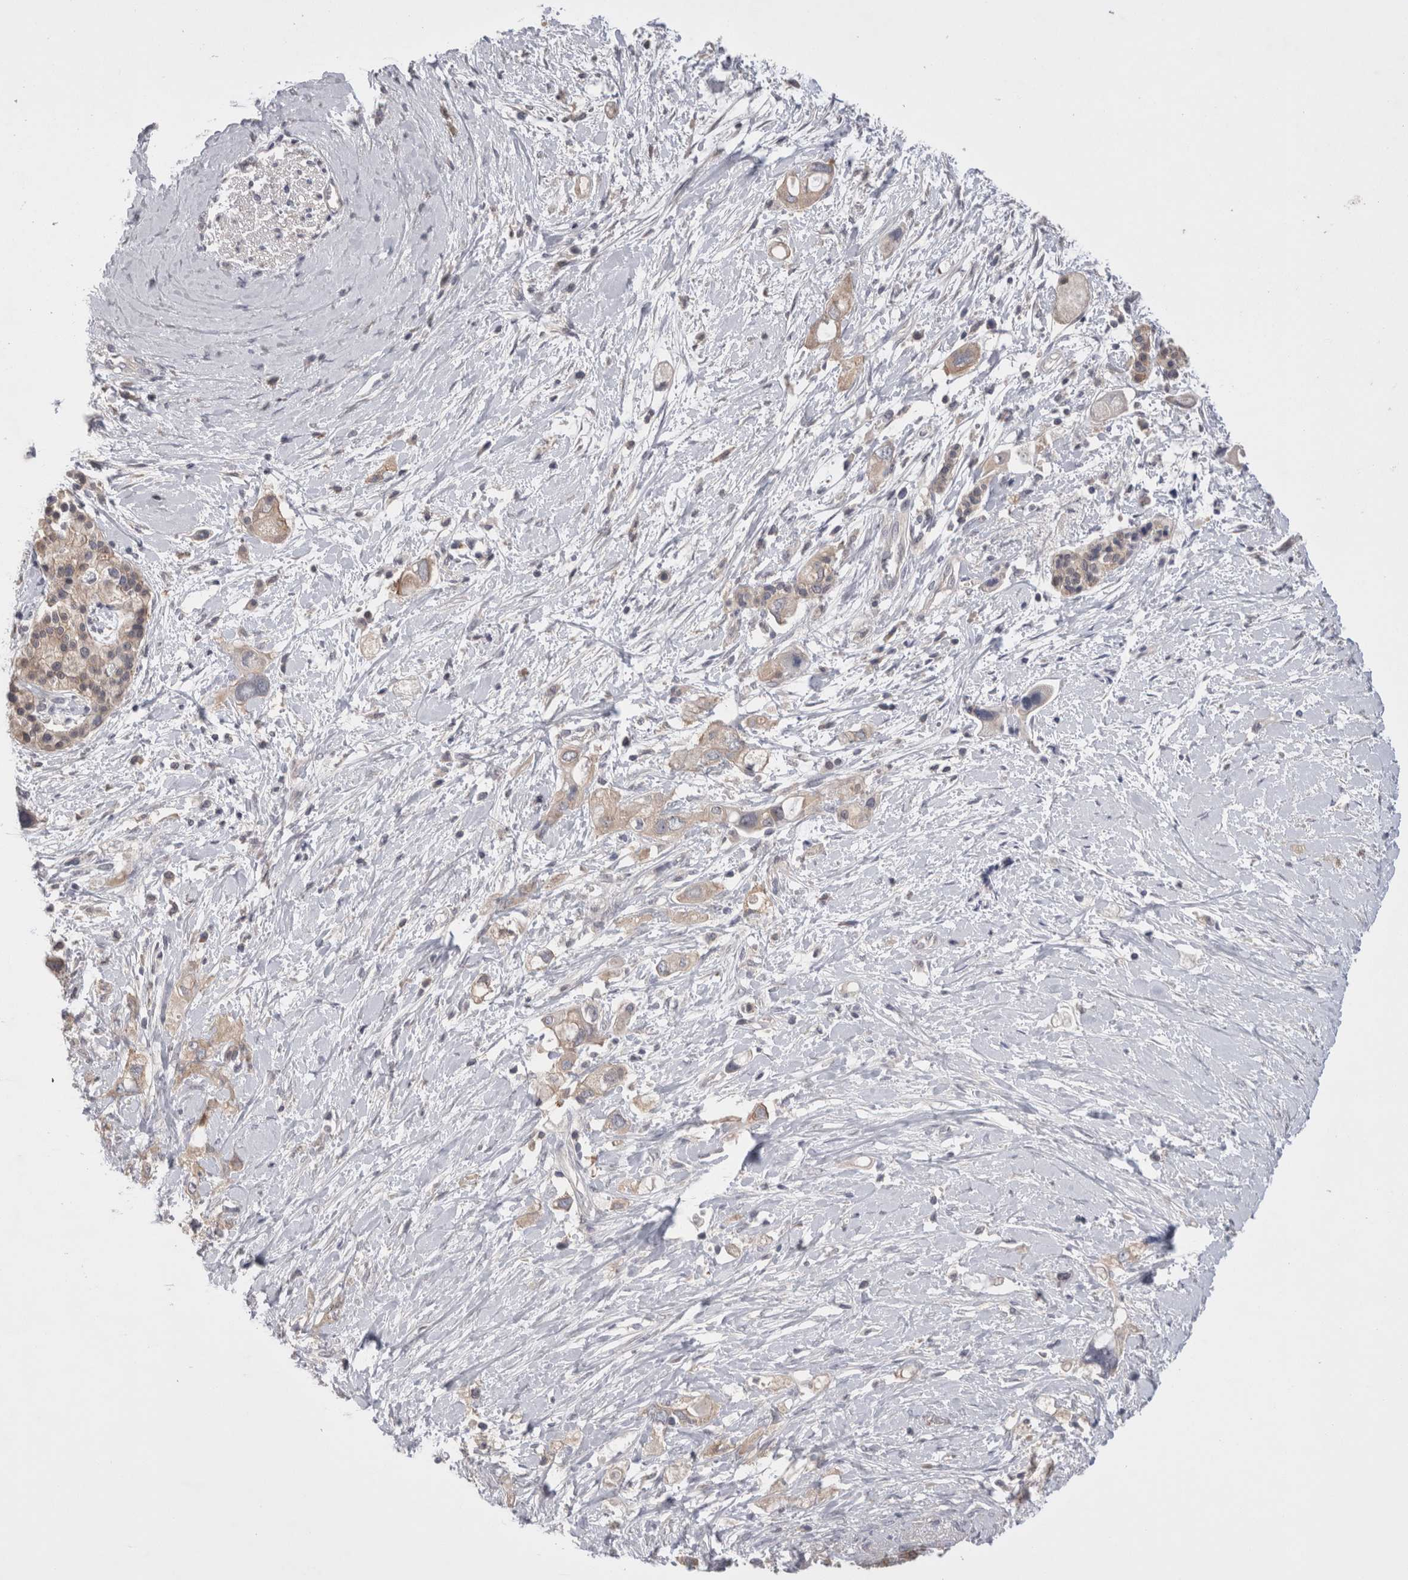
{"staining": {"intensity": "weak", "quantity": ">75%", "location": "cytoplasmic/membranous"}, "tissue": "pancreatic cancer", "cell_type": "Tumor cells", "image_type": "cancer", "snomed": [{"axis": "morphology", "description": "Adenocarcinoma, NOS"}, {"axis": "topography", "description": "Pancreas"}], "caption": "Tumor cells exhibit weak cytoplasmic/membranous staining in about >75% of cells in pancreatic adenocarcinoma.", "gene": "OTOR", "patient": {"sex": "female", "age": 56}}